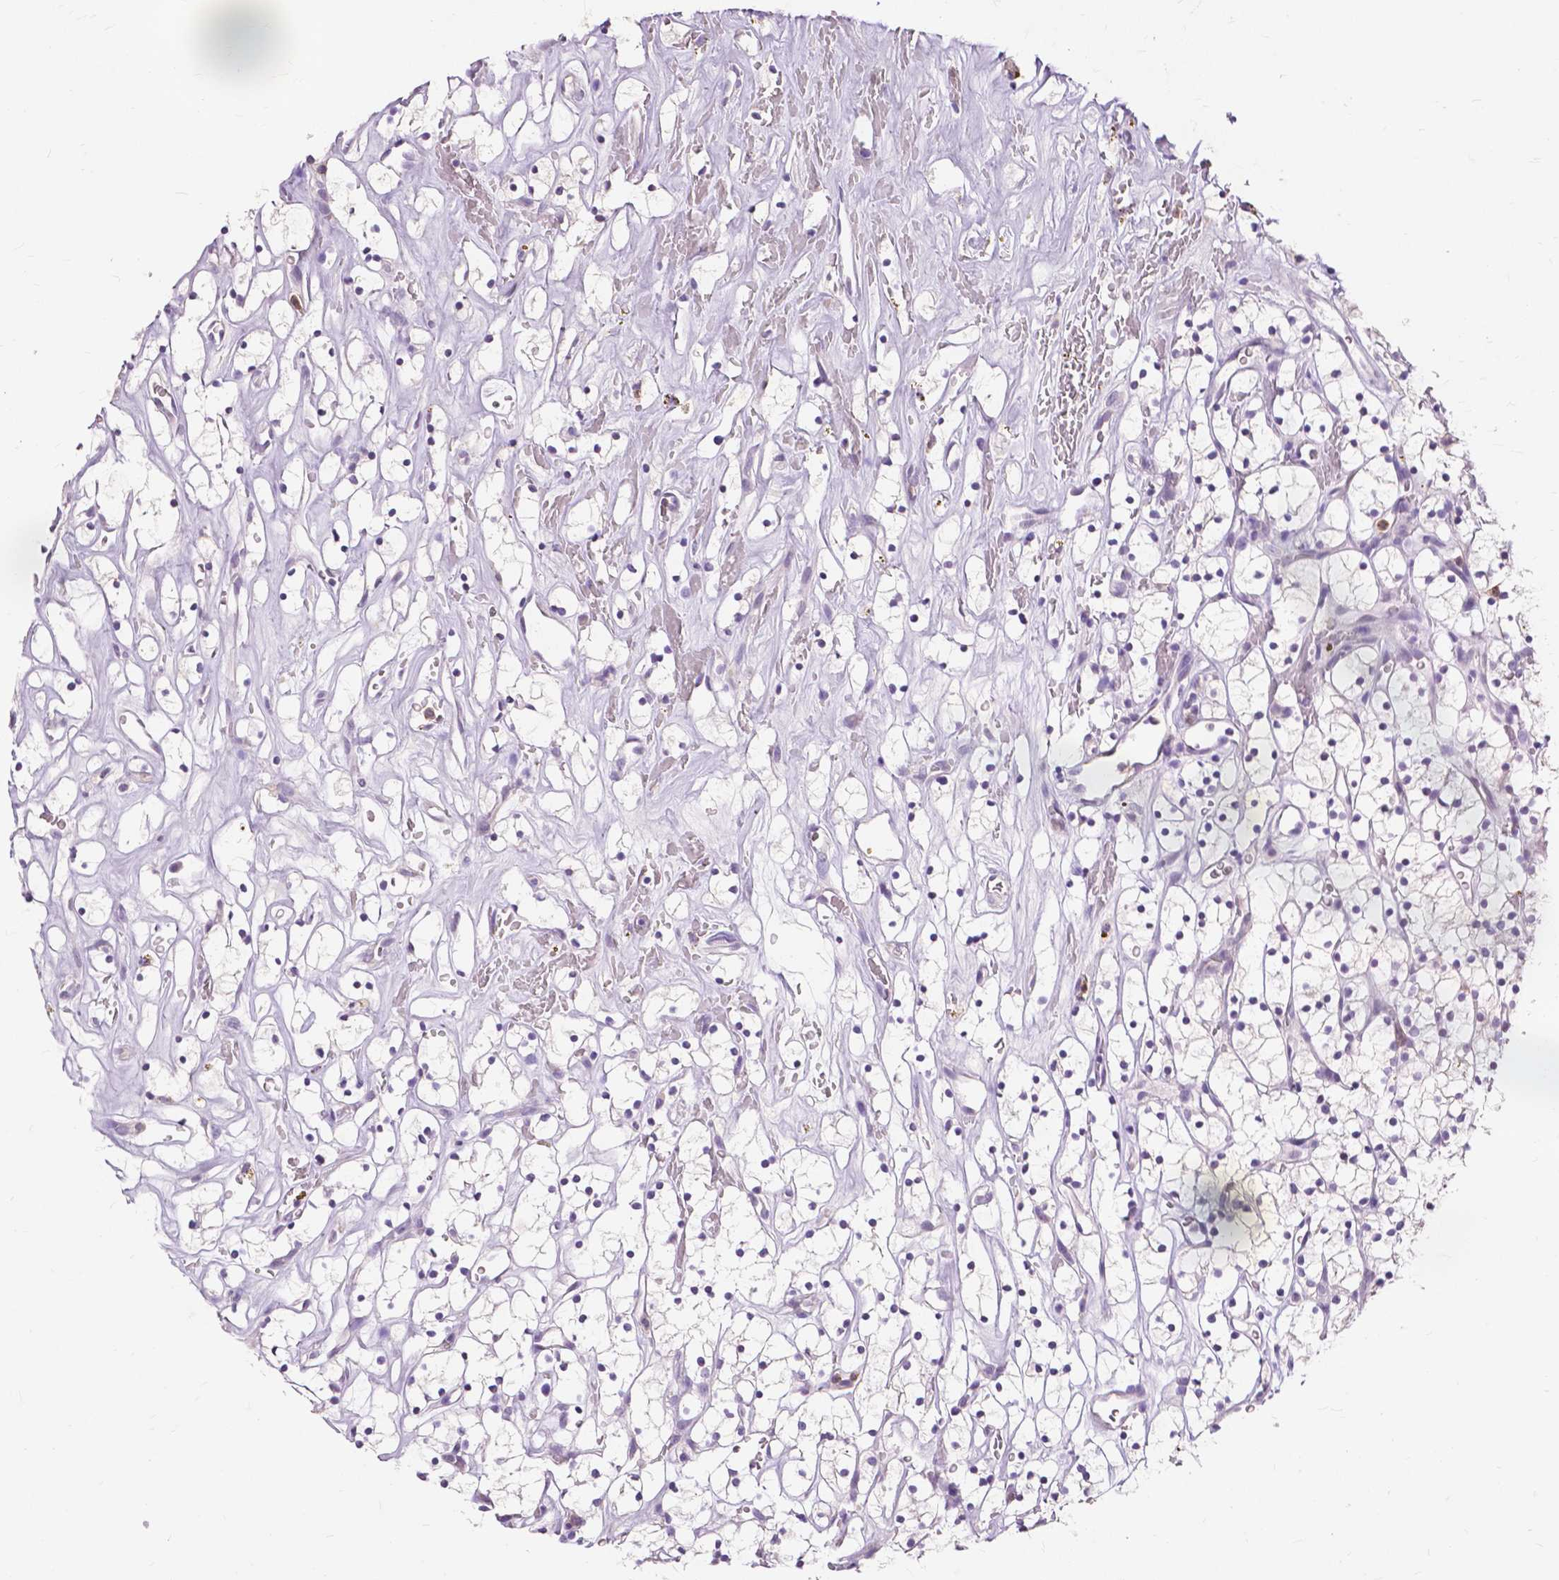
{"staining": {"intensity": "negative", "quantity": "none", "location": "none"}, "tissue": "renal cancer", "cell_type": "Tumor cells", "image_type": "cancer", "snomed": [{"axis": "morphology", "description": "Adenocarcinoma, NOS"}, {"axis": "topography", "description": "Kidney"}], "caption": "A high-resolution micrograph shows immunohistochemistry staining of adenocarcinoma (renal), which shows no significant positivity in tumor cells.", "gene": "CXCR2", "patient": {"sex": "female", "age": 64}}